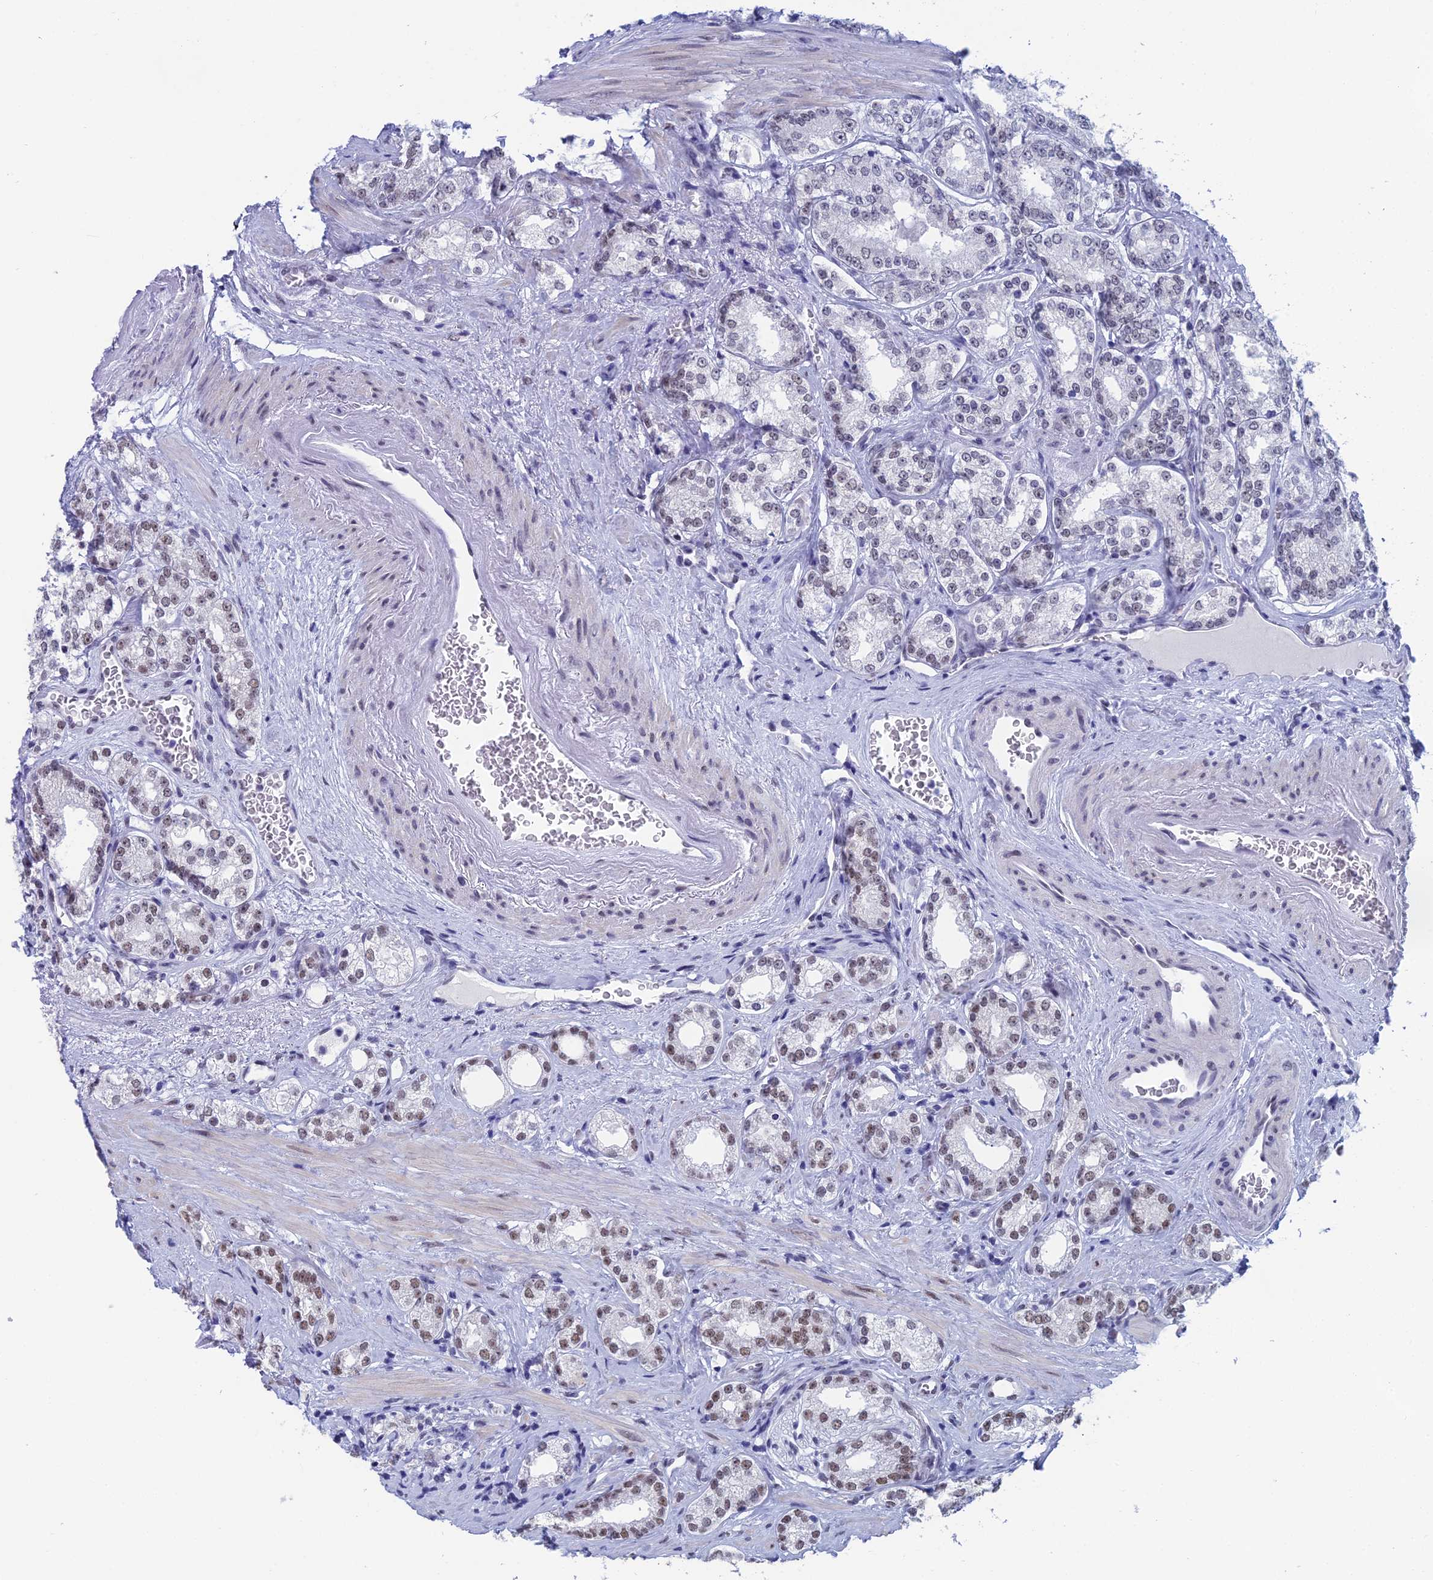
{"staining": {"intensity": "moderate", "quantity": "<25%", "location": "nuclear"}, "tissue": "prostate cancer", "cell_type": "Tumor cells", "image_type": "cancer", "snomed": [{"axis": "morphology", "description": "Normal tissue, NOS"}, {"axis": "morphology", "description": "Adenocarcinoma, High grade"}, {"axis": "topography", "description": "Prostate"}], "caption": "Adenocarcinoma (high-grade) (prostate) stained for a protein demonstrates moderate nuclear positivity in tumor cells. The staining was performed using DAB (3,3'-diaminobenzidine) to visualize the protein expression in brown, while the nuclei were stained in blue with hematoxylin (Magnification: 20x).", "gene": "NABP2", "patient": {"sex": "male", "age": 83}}